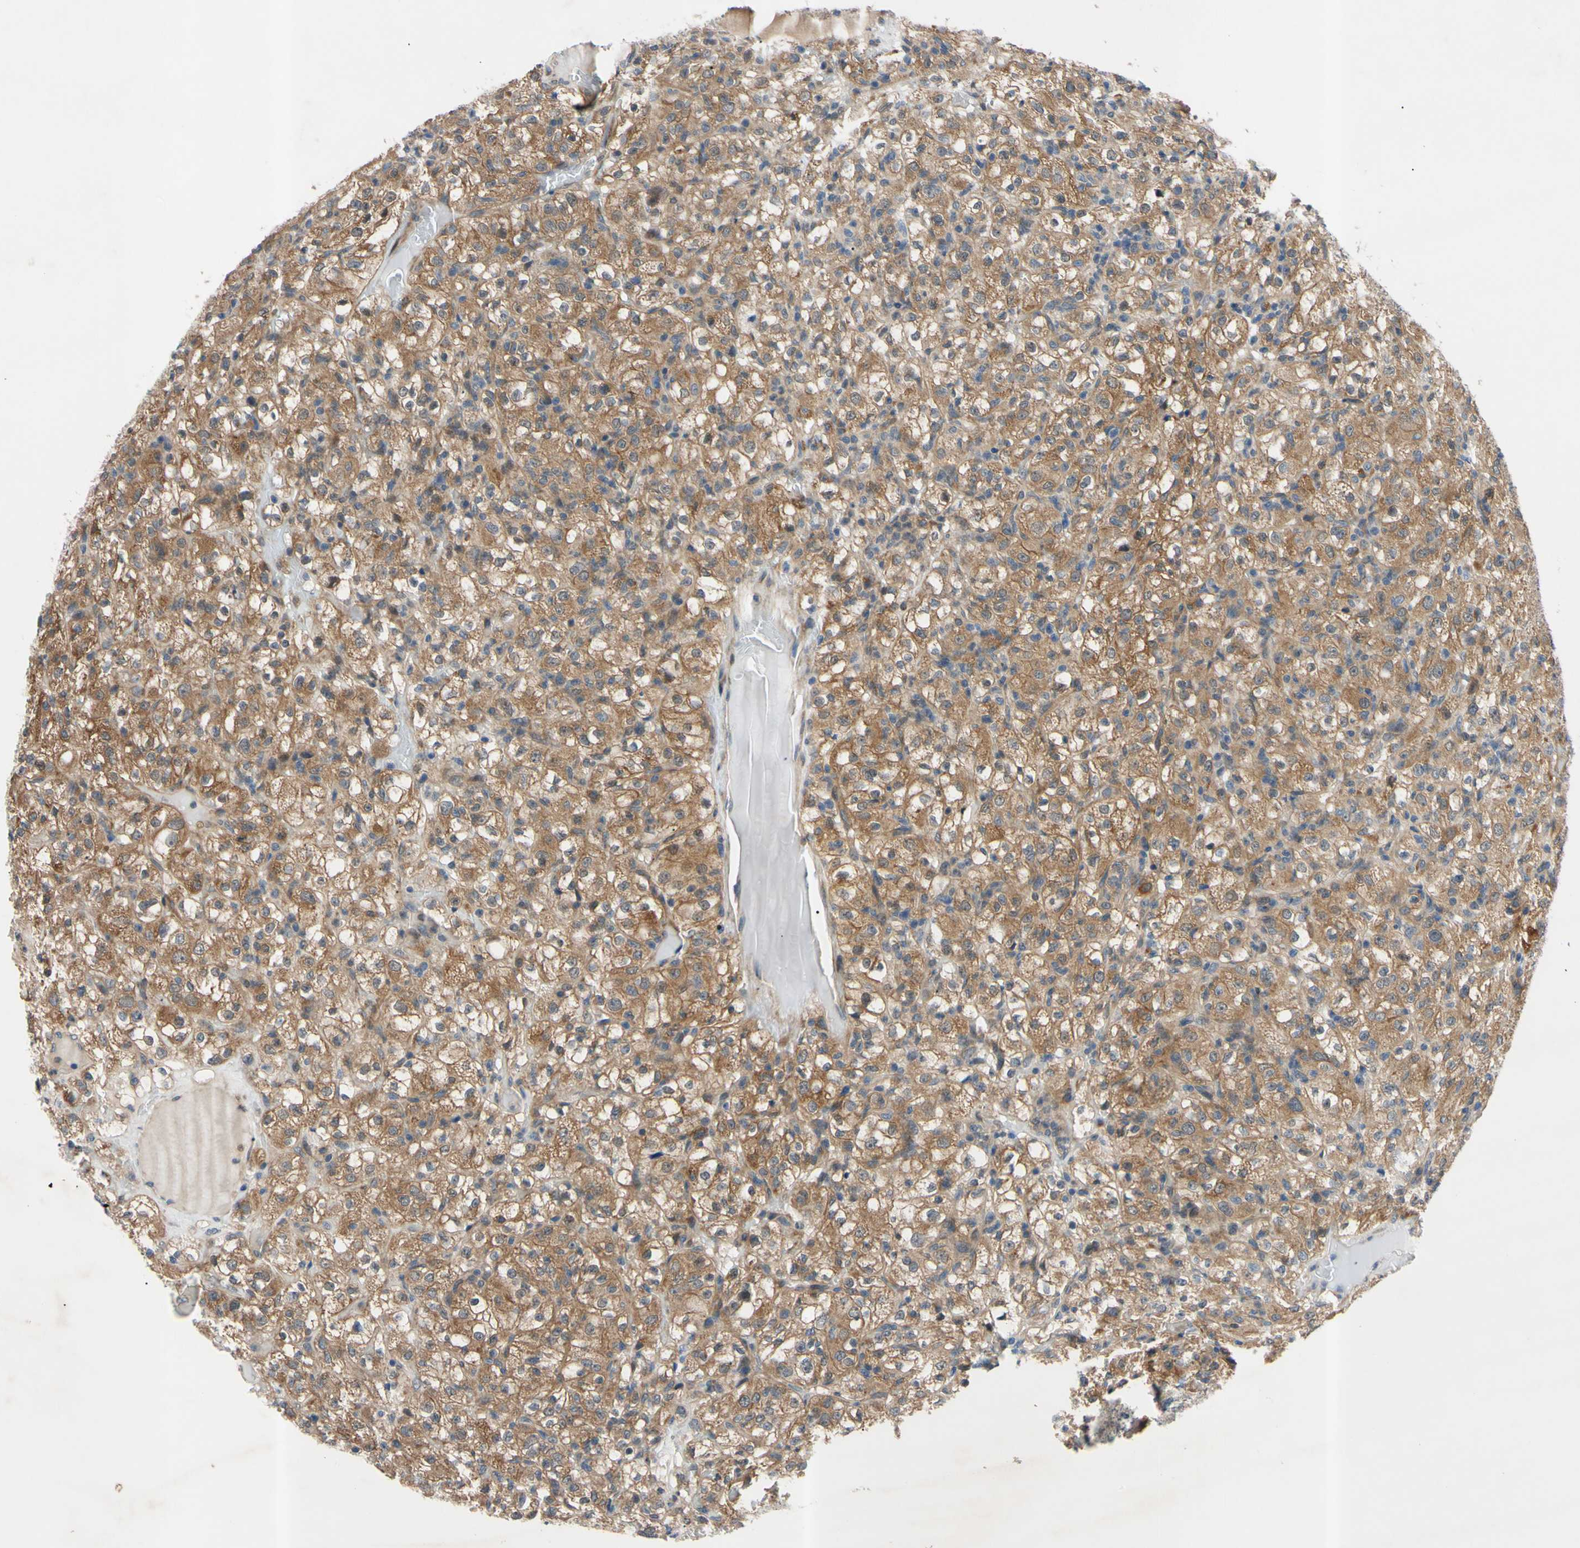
{"staining": {"intensity": "moderate", "quantity": ">75%", "location": "cytoplasmic/membranous"}, "tissue": "renal cancer", "cell_type": "Tumor cells", "image_type": "cancer", "snomed": [{"axis": "morphology", "description": "Normal tissue, NOS"}, {"axis": "morphology", "description": "Adenocarcinoma, NOS"}, {"axis": "topography", "description": "Kidney"}], "caption": "Moderate cytoplasmic/membranous protein staining is seen in about >75% of tumor cells in adenocarcinoma (renal).", "gene": "SVIL", "patient": {"sex": "female", "age": 72}}